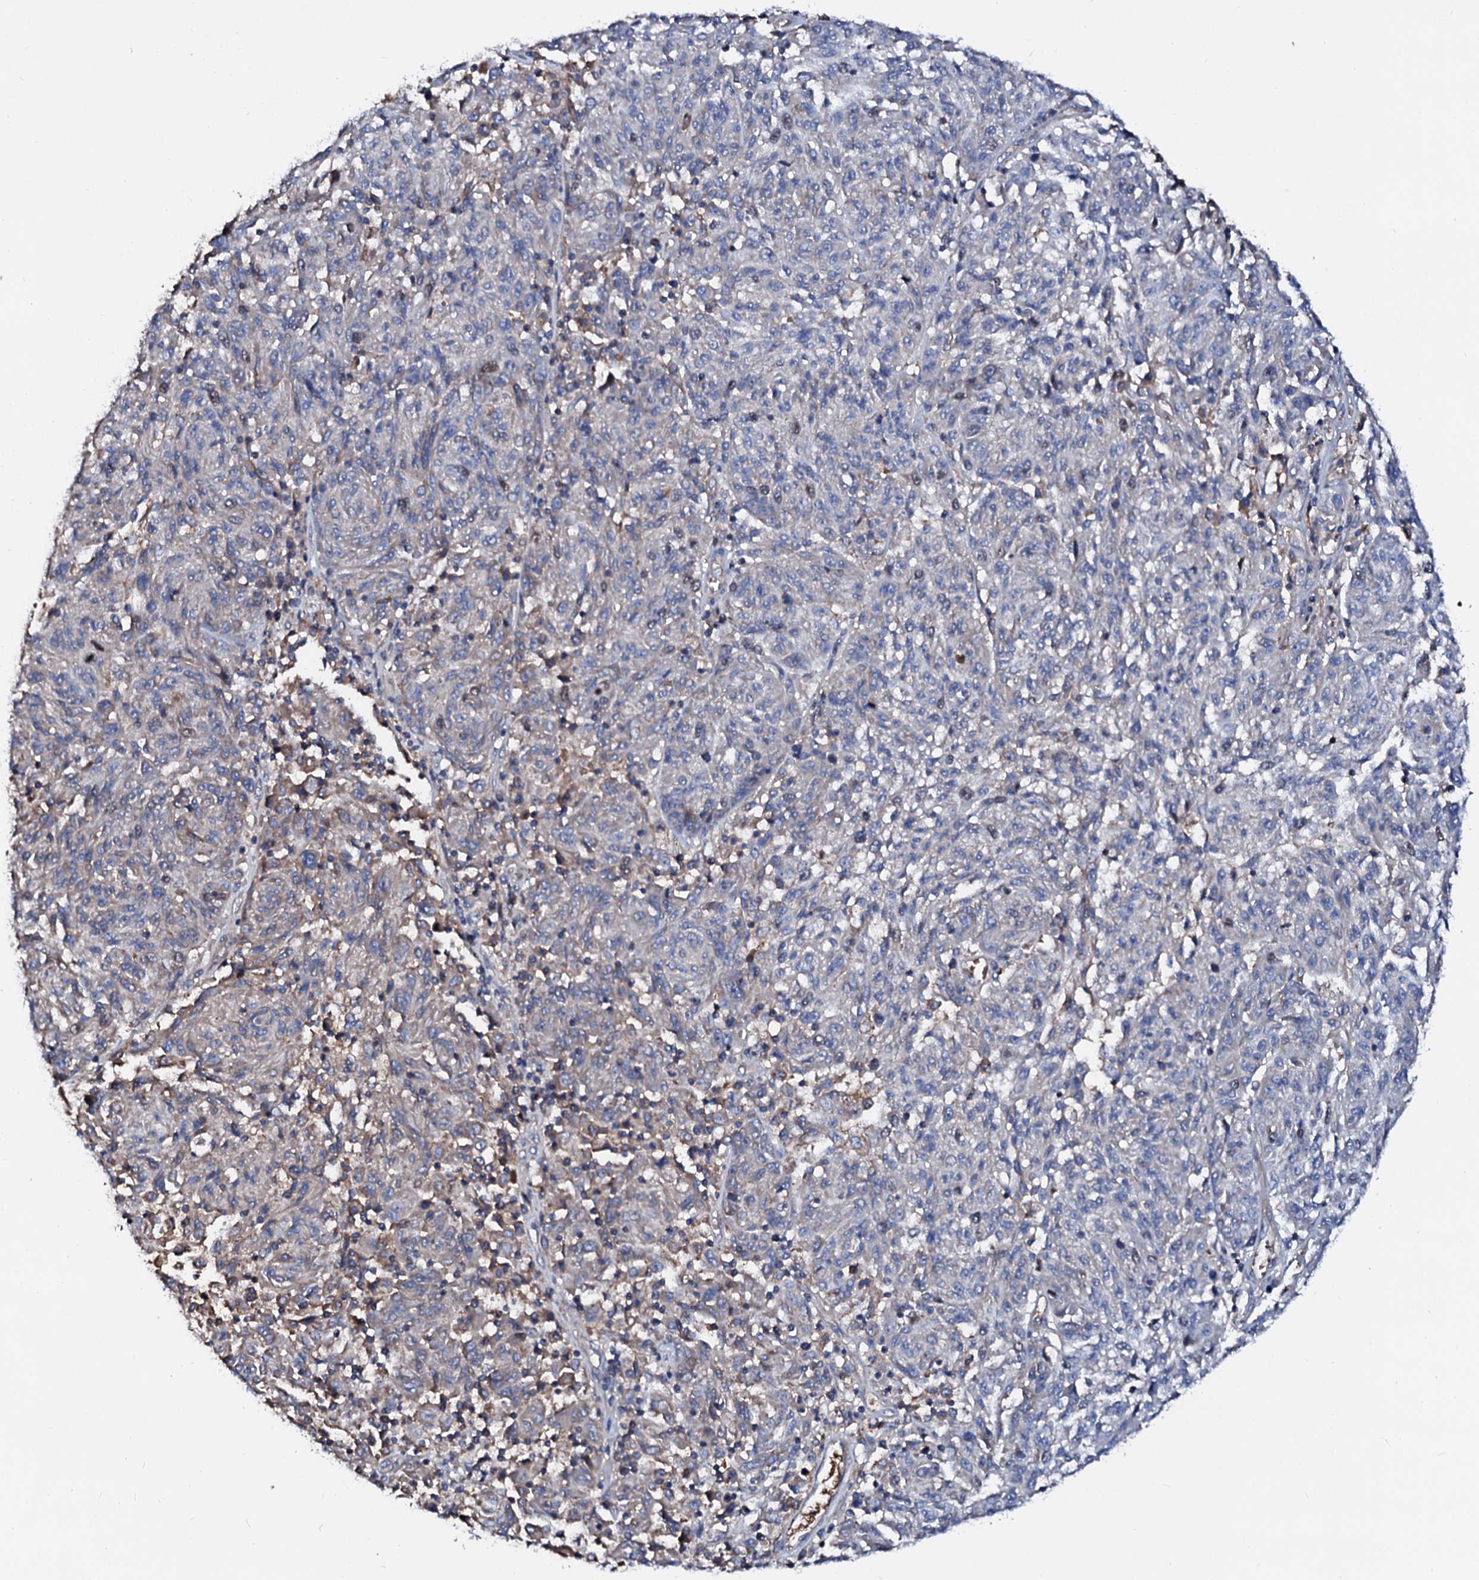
{"staining": {"intensity": "weak", "quantity": "25%-75%", "location": "cytoplasmic/membranous"}, "tissue": "melanoma", "cell_type": "Tumor cells", "image_type": "cancer", "snomed": [{"axis": "morphology", "description": "Malignant melanoma, NOS"}, {"axis": "topography", "description": "Skin"}], "caption": "Approximately 25%-75% of tumor cells in human malignant melanoma show weak cytoplasmic/membranous protein positivity as visualized by brown immunohistochemical staining.", "gene": "CSKMT", "patient": {"sex": "male", "age": 53}}